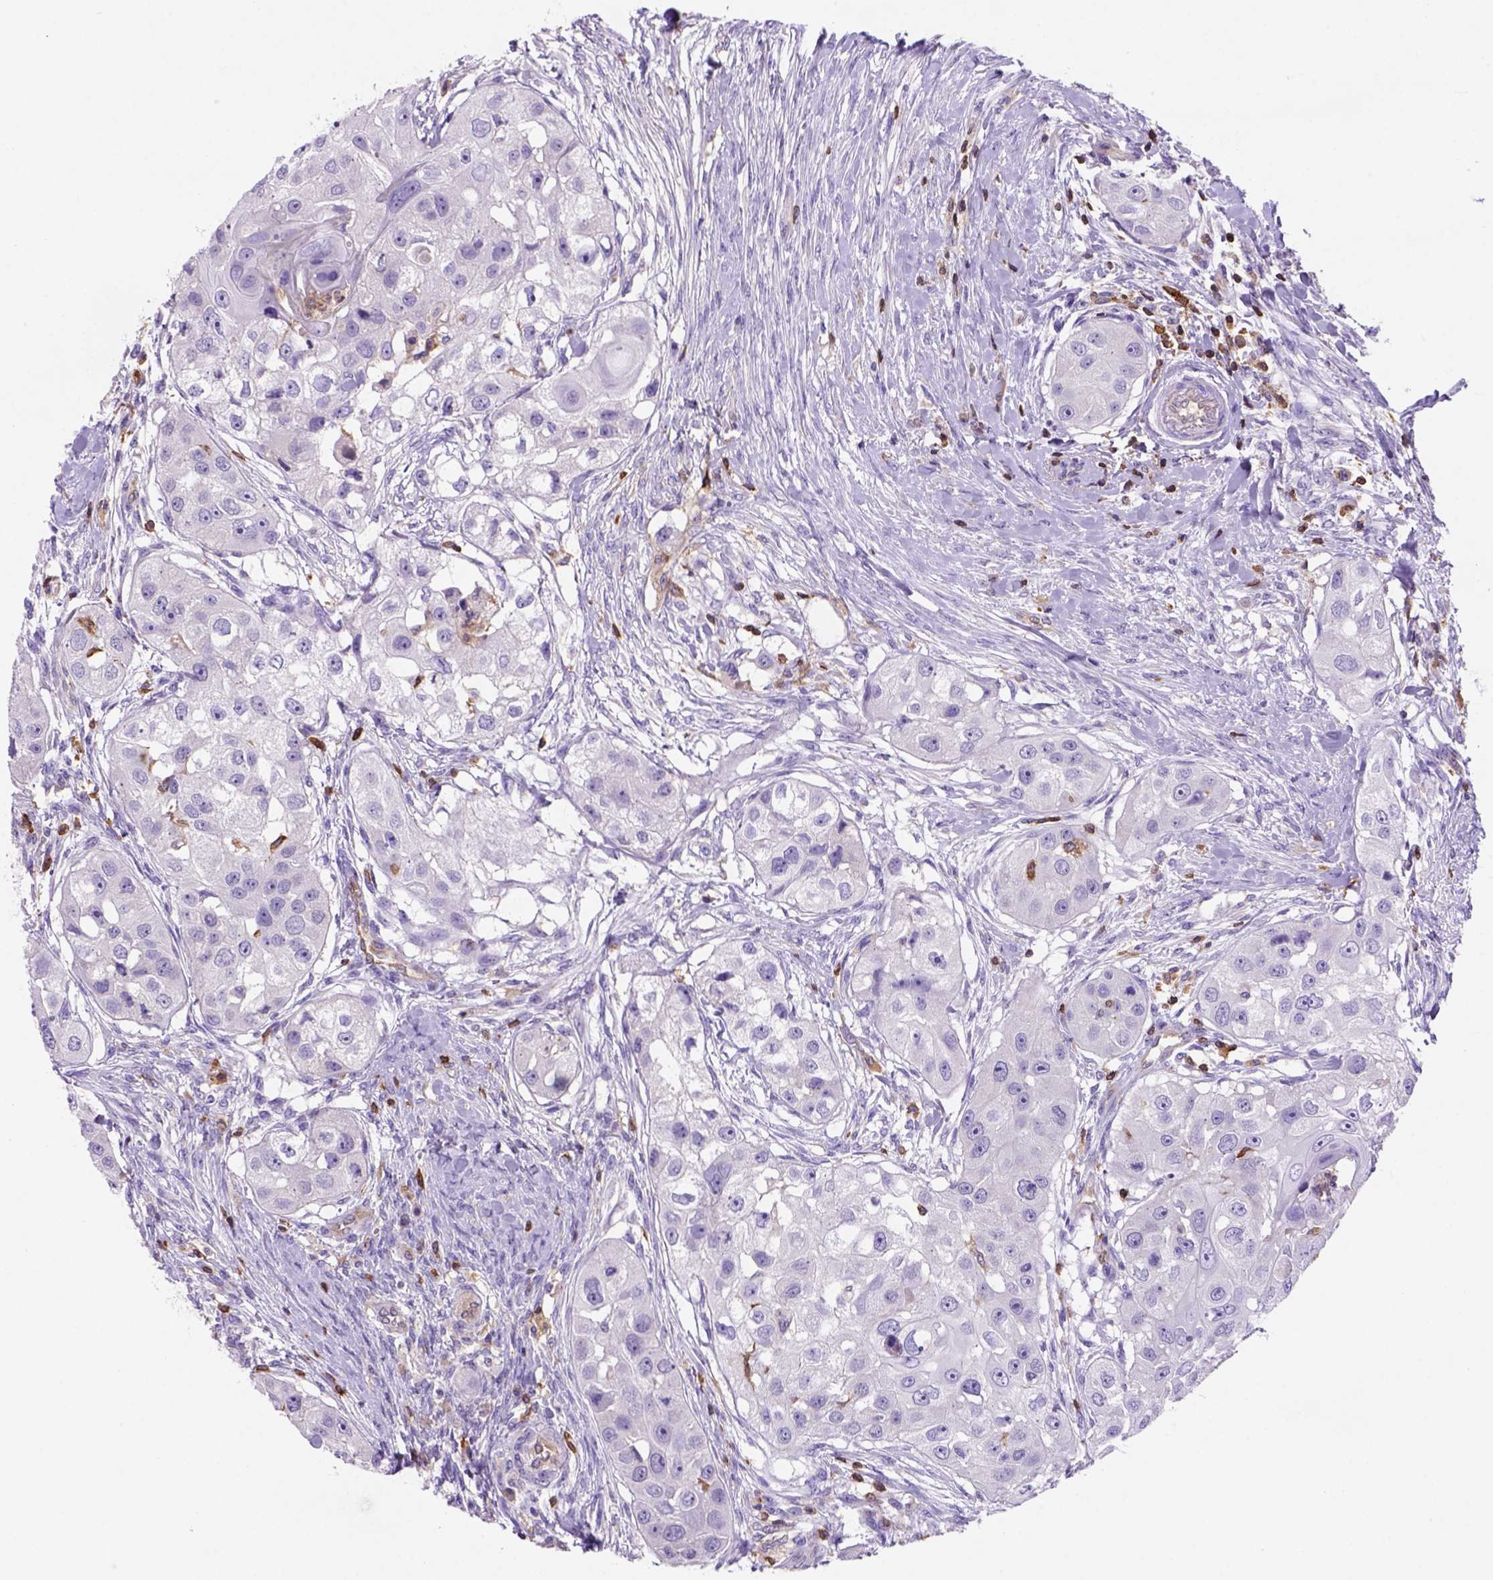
{"staining": {"intensity": "negative", "quantity": "none", "location": "none"}, "tissue": "head and neck cancer", "cell_type": "Tumor cells", "image_type": "cancer", "snomed": [{"axis": "morphology", "description": "Squamous cell carcinoma, NOS"}, {"axis": "topography", "description": "Head-Neck"}], "caption": "Immunohistochemical staining of human head and neck cancer displays no significant positivity in tumor cells.", "gene": "INPP5D", "patient": {"sex": "male", "age": 51}}